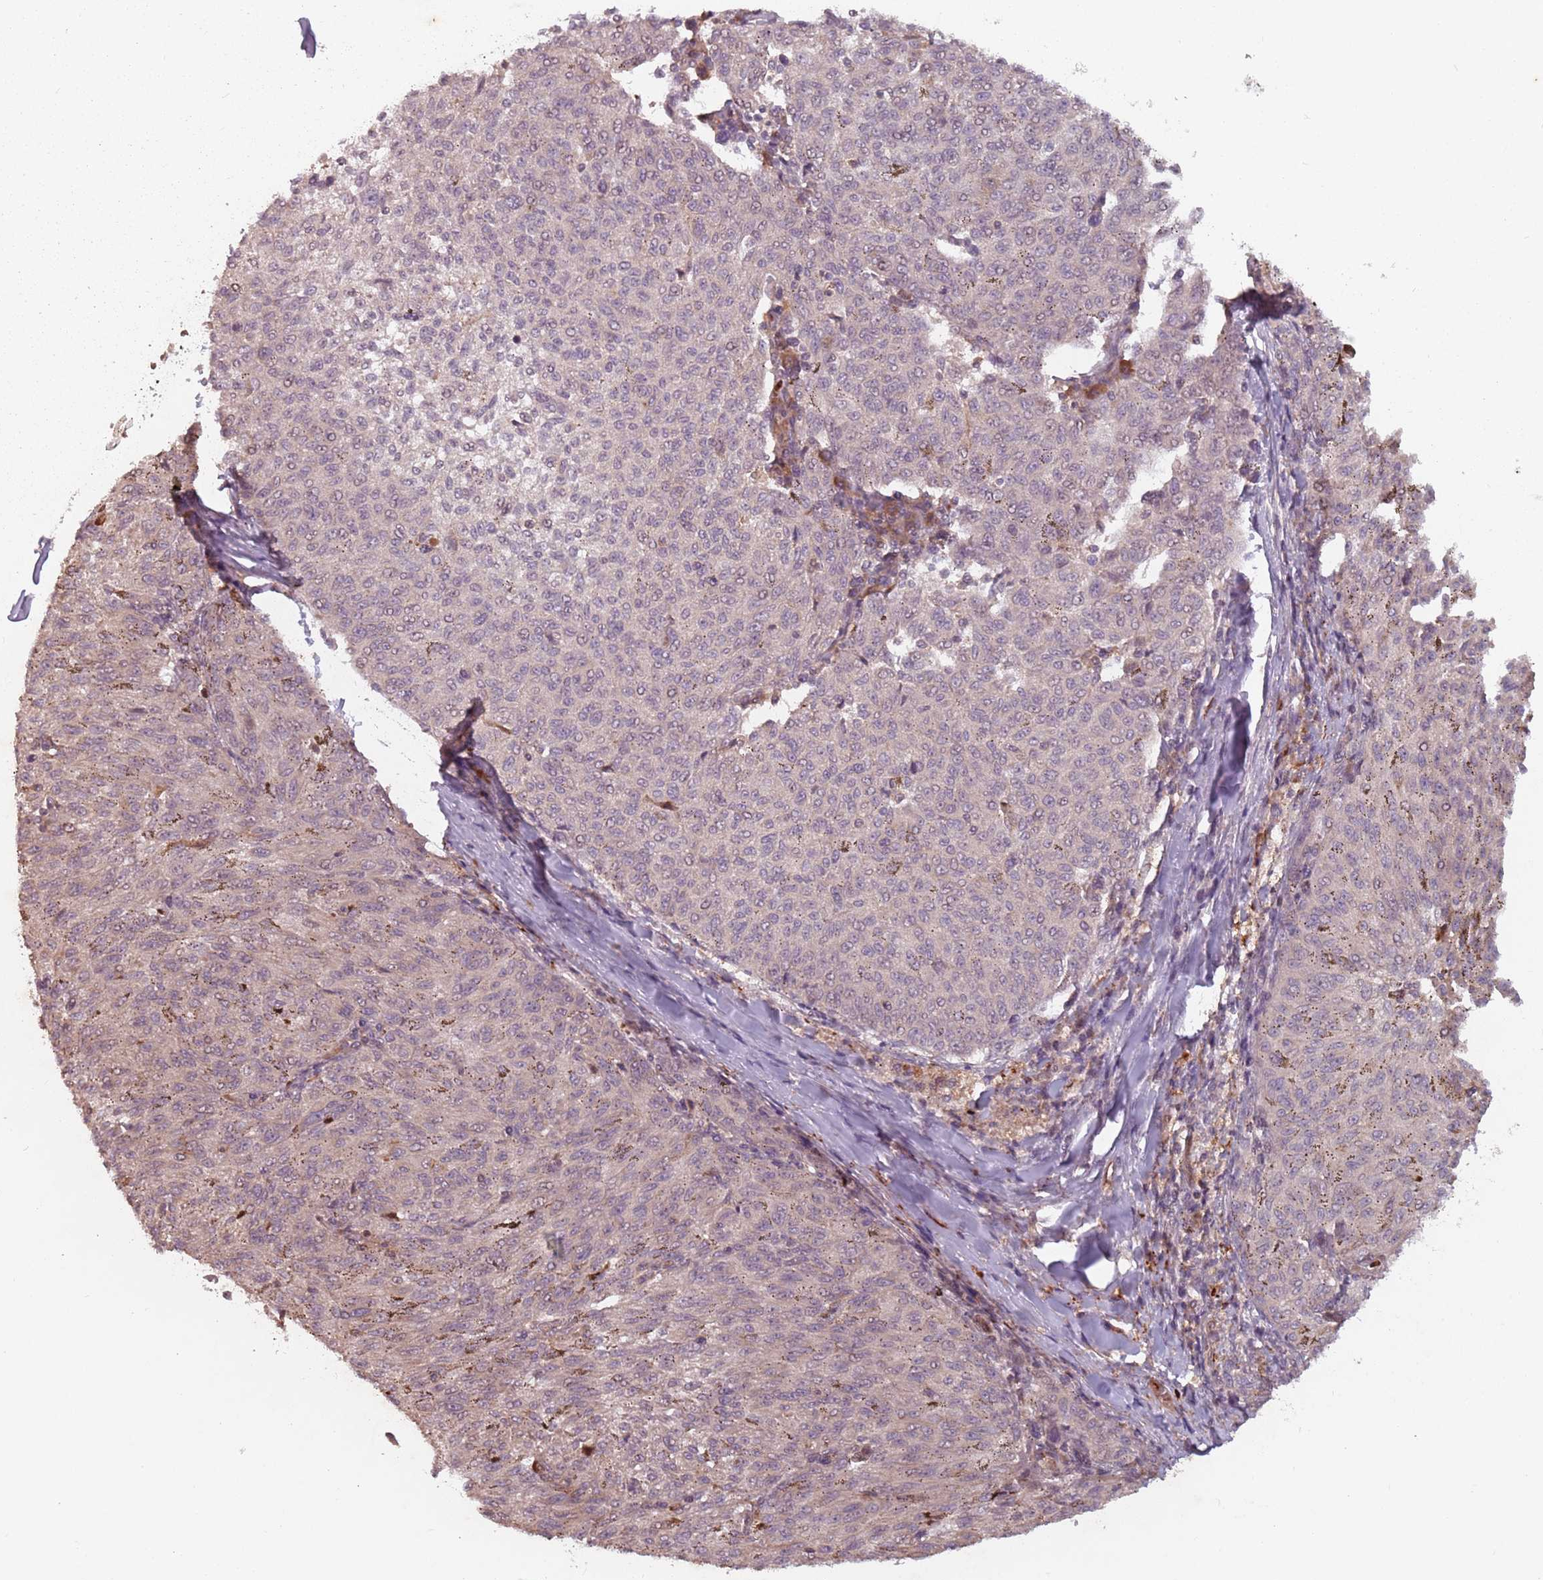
{"staining": {"intensity": "negative", "quantity": "none", "location": "none"}, "tissue": "melanoma", "cell_type": "Tumor cells", "image_type": "cancer", "snomed": [{"axis": "morphology", "description": "Malignant melanoma, NOS"}, {"axis": "topography", "description": "Skin"}], "caption": "High power microscopy photomicrograph of an immunohistochemistry image of malignant melanoma, revealing no significant staining in tumor cells.", "gene": "GPR180", "patient": {"sex": "female", "age": 72}}